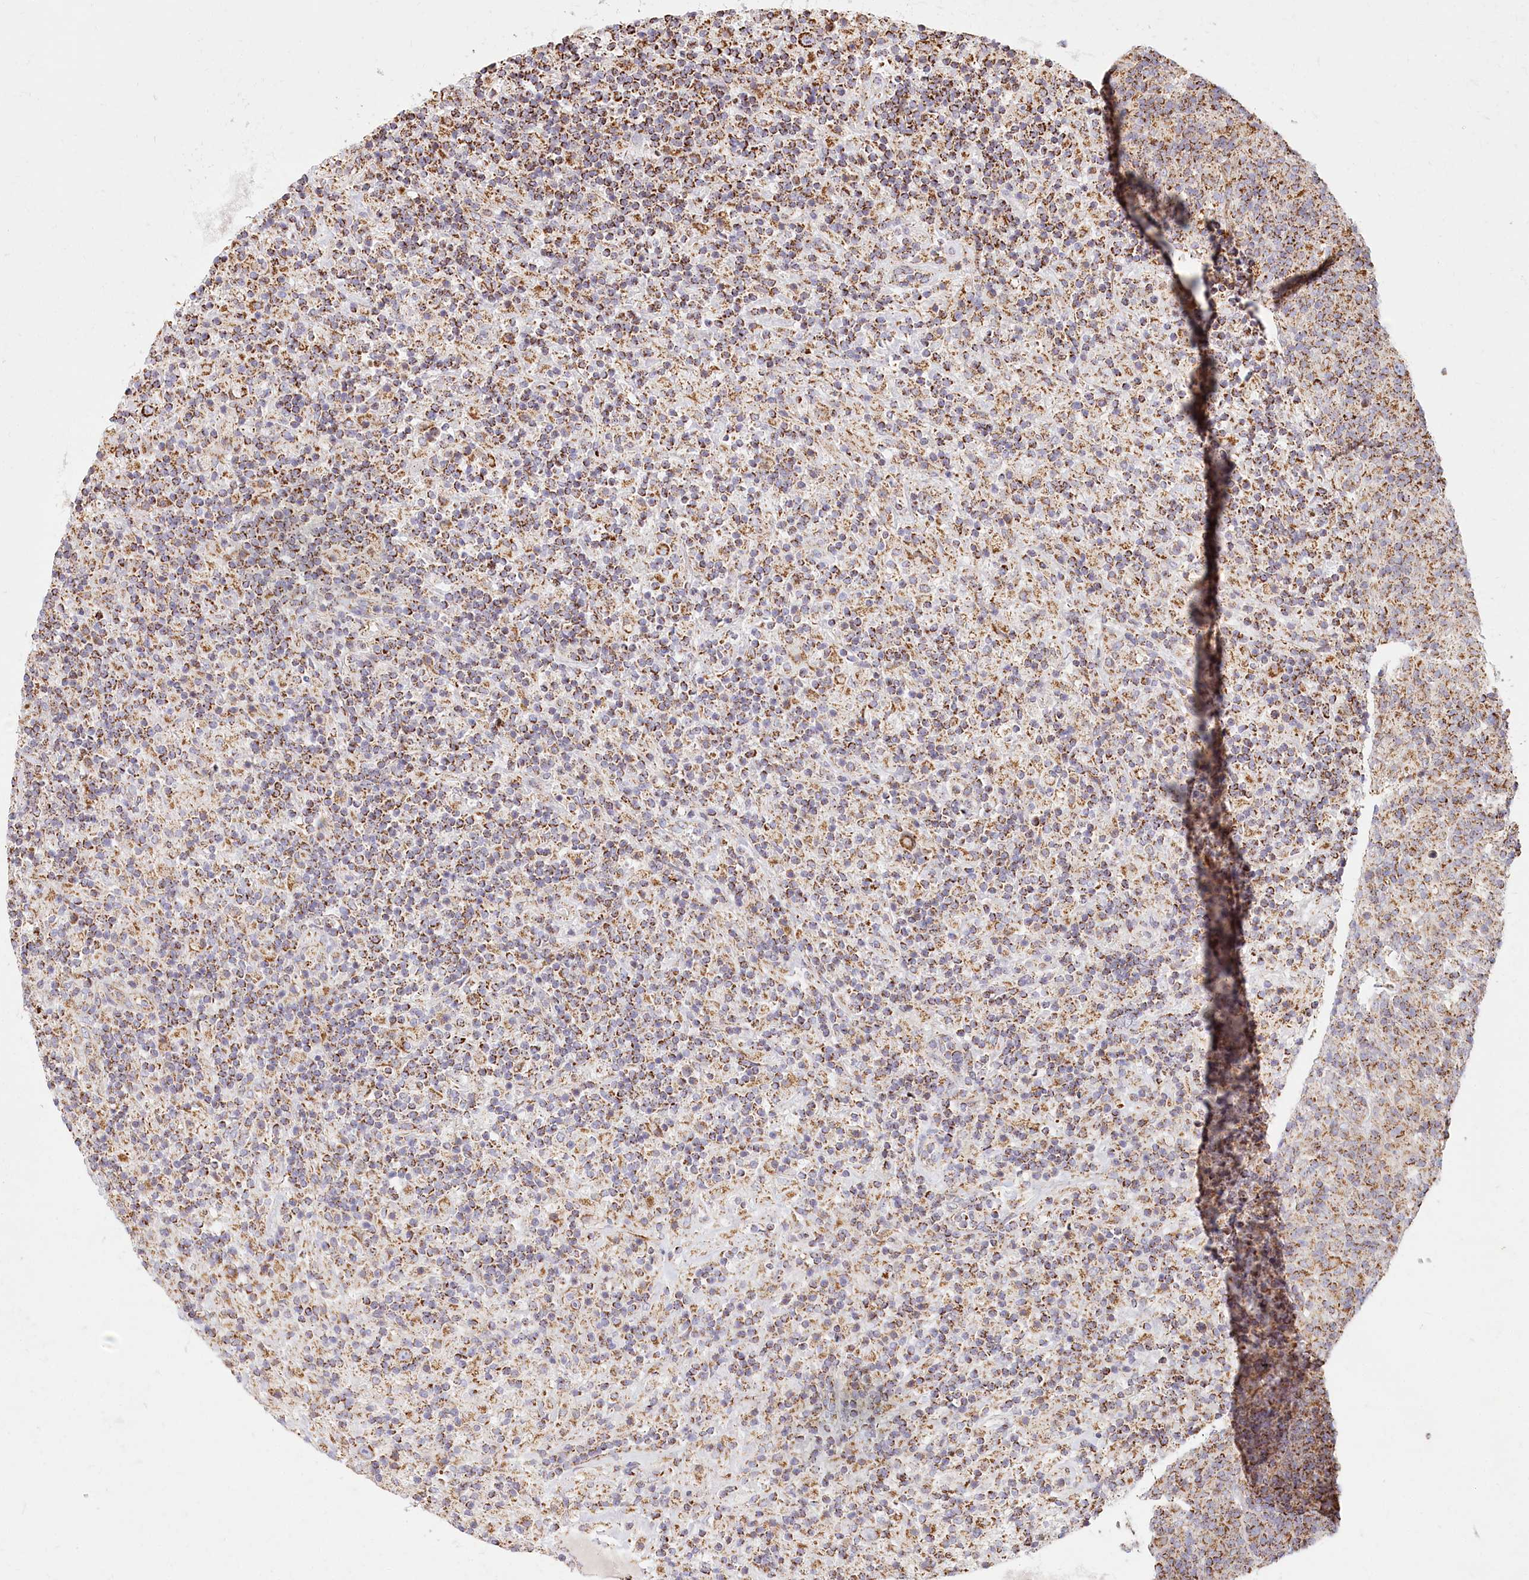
{"staining": {"intensity": "moderate", "quantity": ">75%", "location": "cytoplasmic/membranous"}, "tissue": "lymphoma", "cell_type": "Tumor cells", "image_type": "cancer", "snomed": [{"axis": "morphology", "description": "Hodgkin's disease, NOS"}, {"axis": "topography", "description": "Lymph node"}], "caption": "Immunohistochemistry (IHC) histopathology image of neoplastic tissue: human lymphoma stained using immunohistochemistry reveals medium levels of moderate protein expression localized specifically in the cytoplasmic/membranous of tumor cells, appearing as a cytoplasmic/membranous brown color.", "gene": "UMPS", "patient": {"sex": "male", "age": 70}}